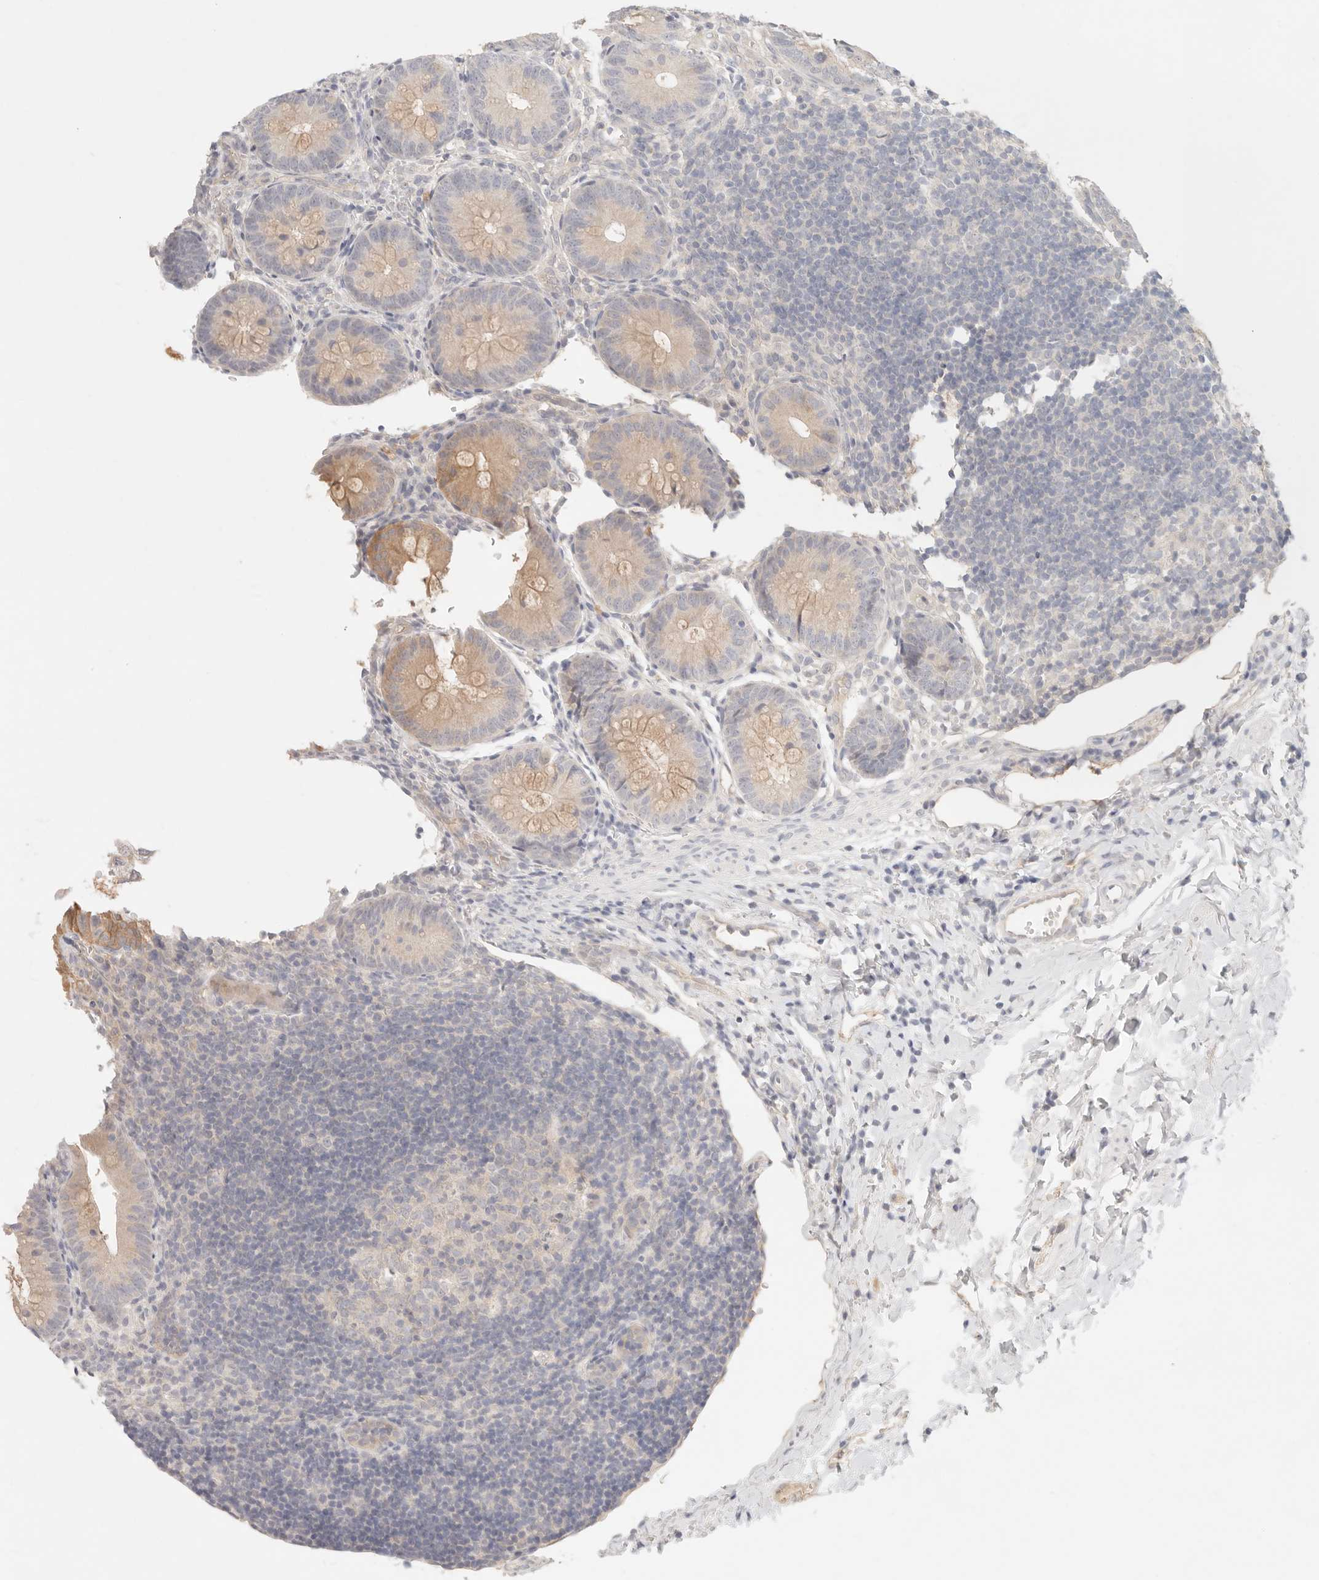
{"staining": {"intensity": "moderate", "quantity": ">75%", "location": "cytoplasmic/membranous"}, "tissue": "appendix", "cell_type": "Glandular cells", "image_type": "normal", "snomed": [{"axis": "morphology", "description": "Normal tissue, NOS"}, {"axis": "topography", "description": "Appendix"}], "caption": "A medium amount of moderate cytoplasmic/membranous staining is present in about >75% of glandular cells in unremarkable appendix.", "gene": "SPHK1", "patient": {"sex": "male", "age": 1}}